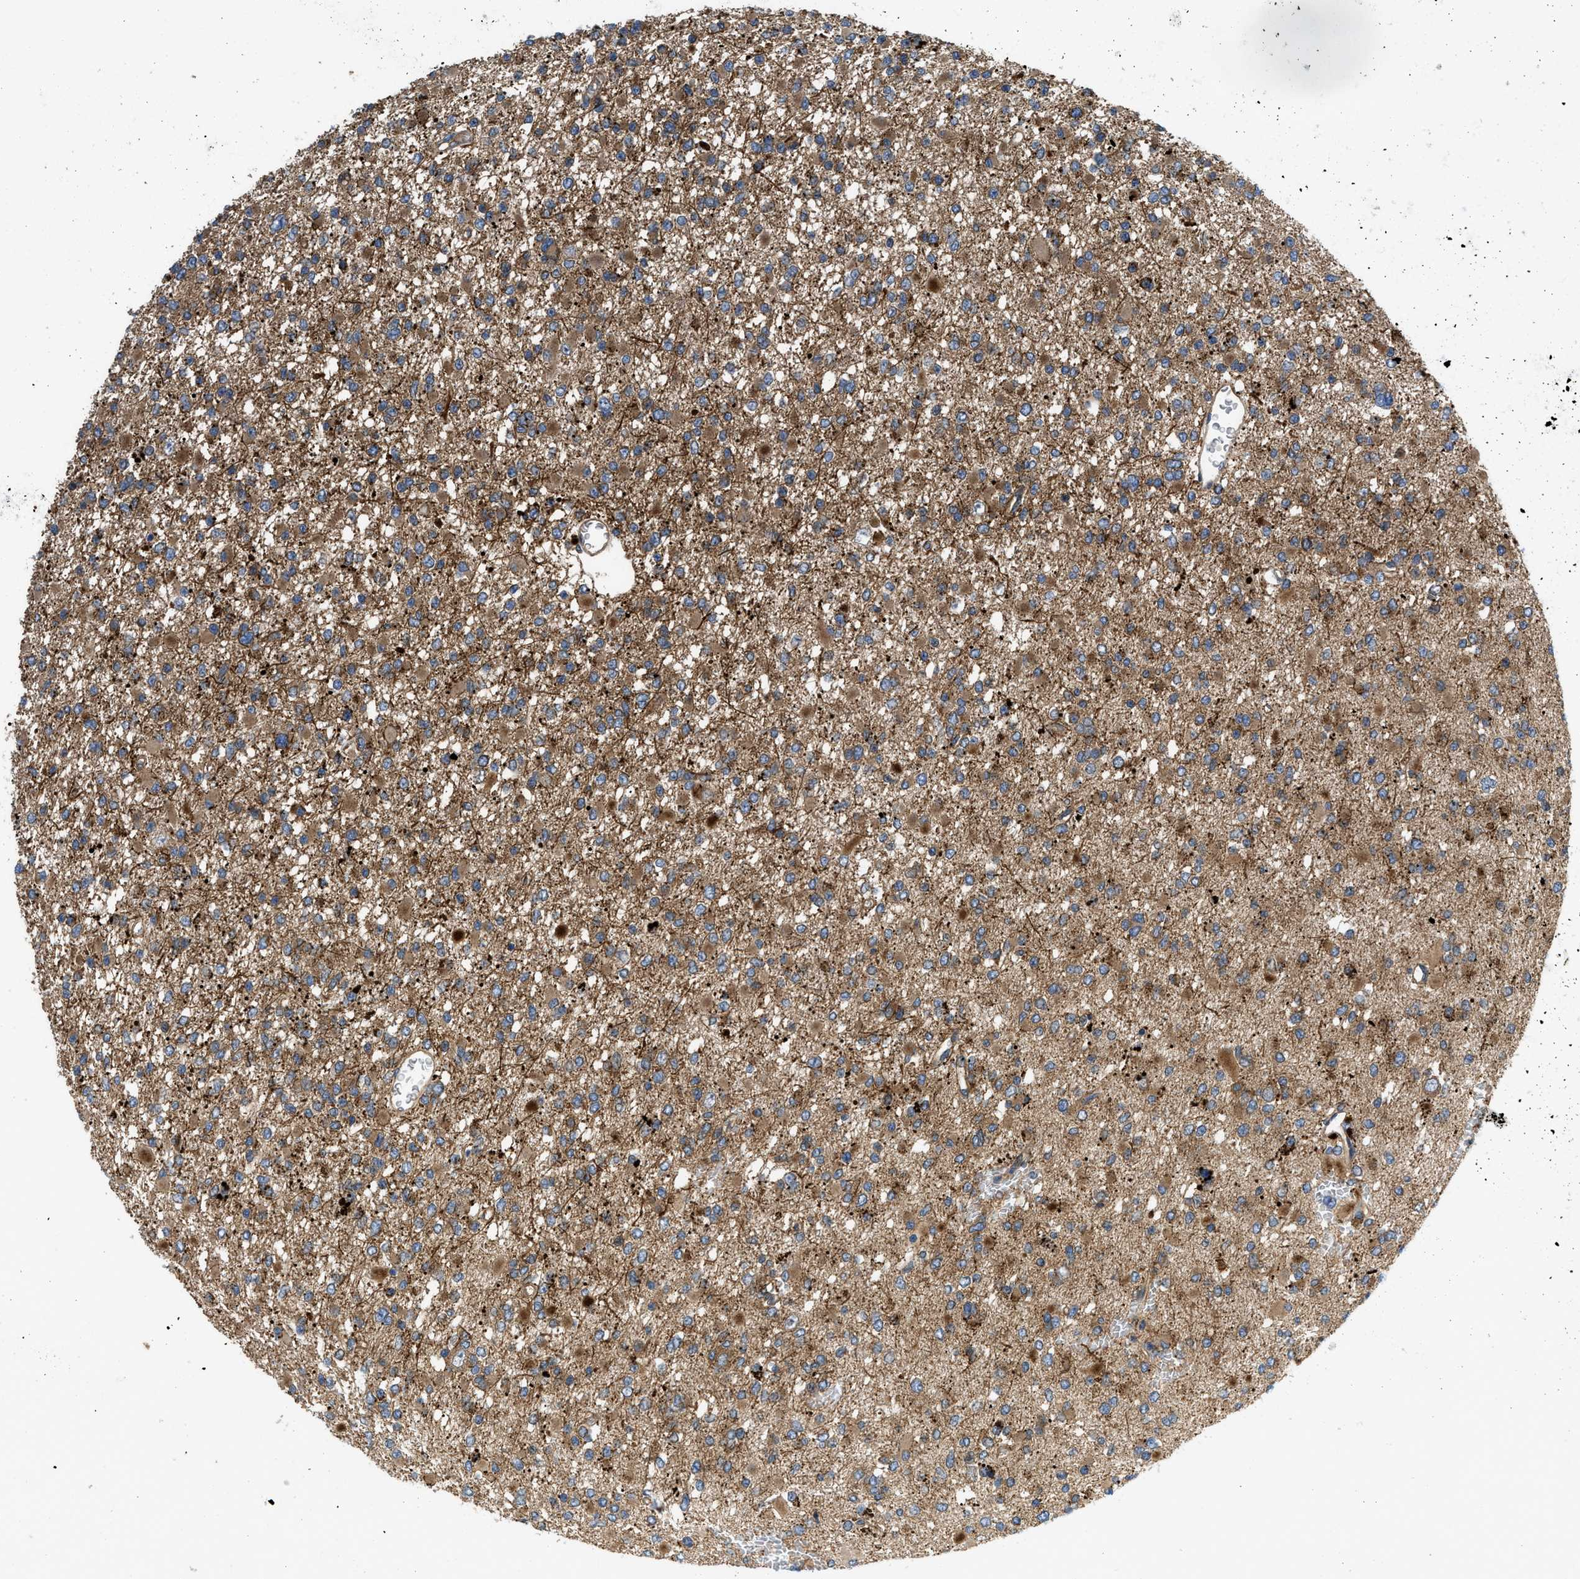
{"staining": {"intensity": "moderate", "quantity": "25%-75%", "location": "cytoplasmic/membranous"}, "tissue": "glioma", "cell_type": "Tumor cells", "image_type": "cancer", "snomed": [{"axis": "morphology", "description": "Glioma, malignant, Low grade"}, {"axis": "topography", "description": "Brain"}], "caption": "IHC micrograph of neoplastic tissue: malignant glioma (low-grade) stained using immunohistochemistry displays medium levels of moderate protein expression localized specifically in the cytoplasmic/membranous of tumor cells, appearing as a cytoplasmic/membranous brown color.", "gene": "CNNM3", "patient": {"sex": "female", "age": 22}}